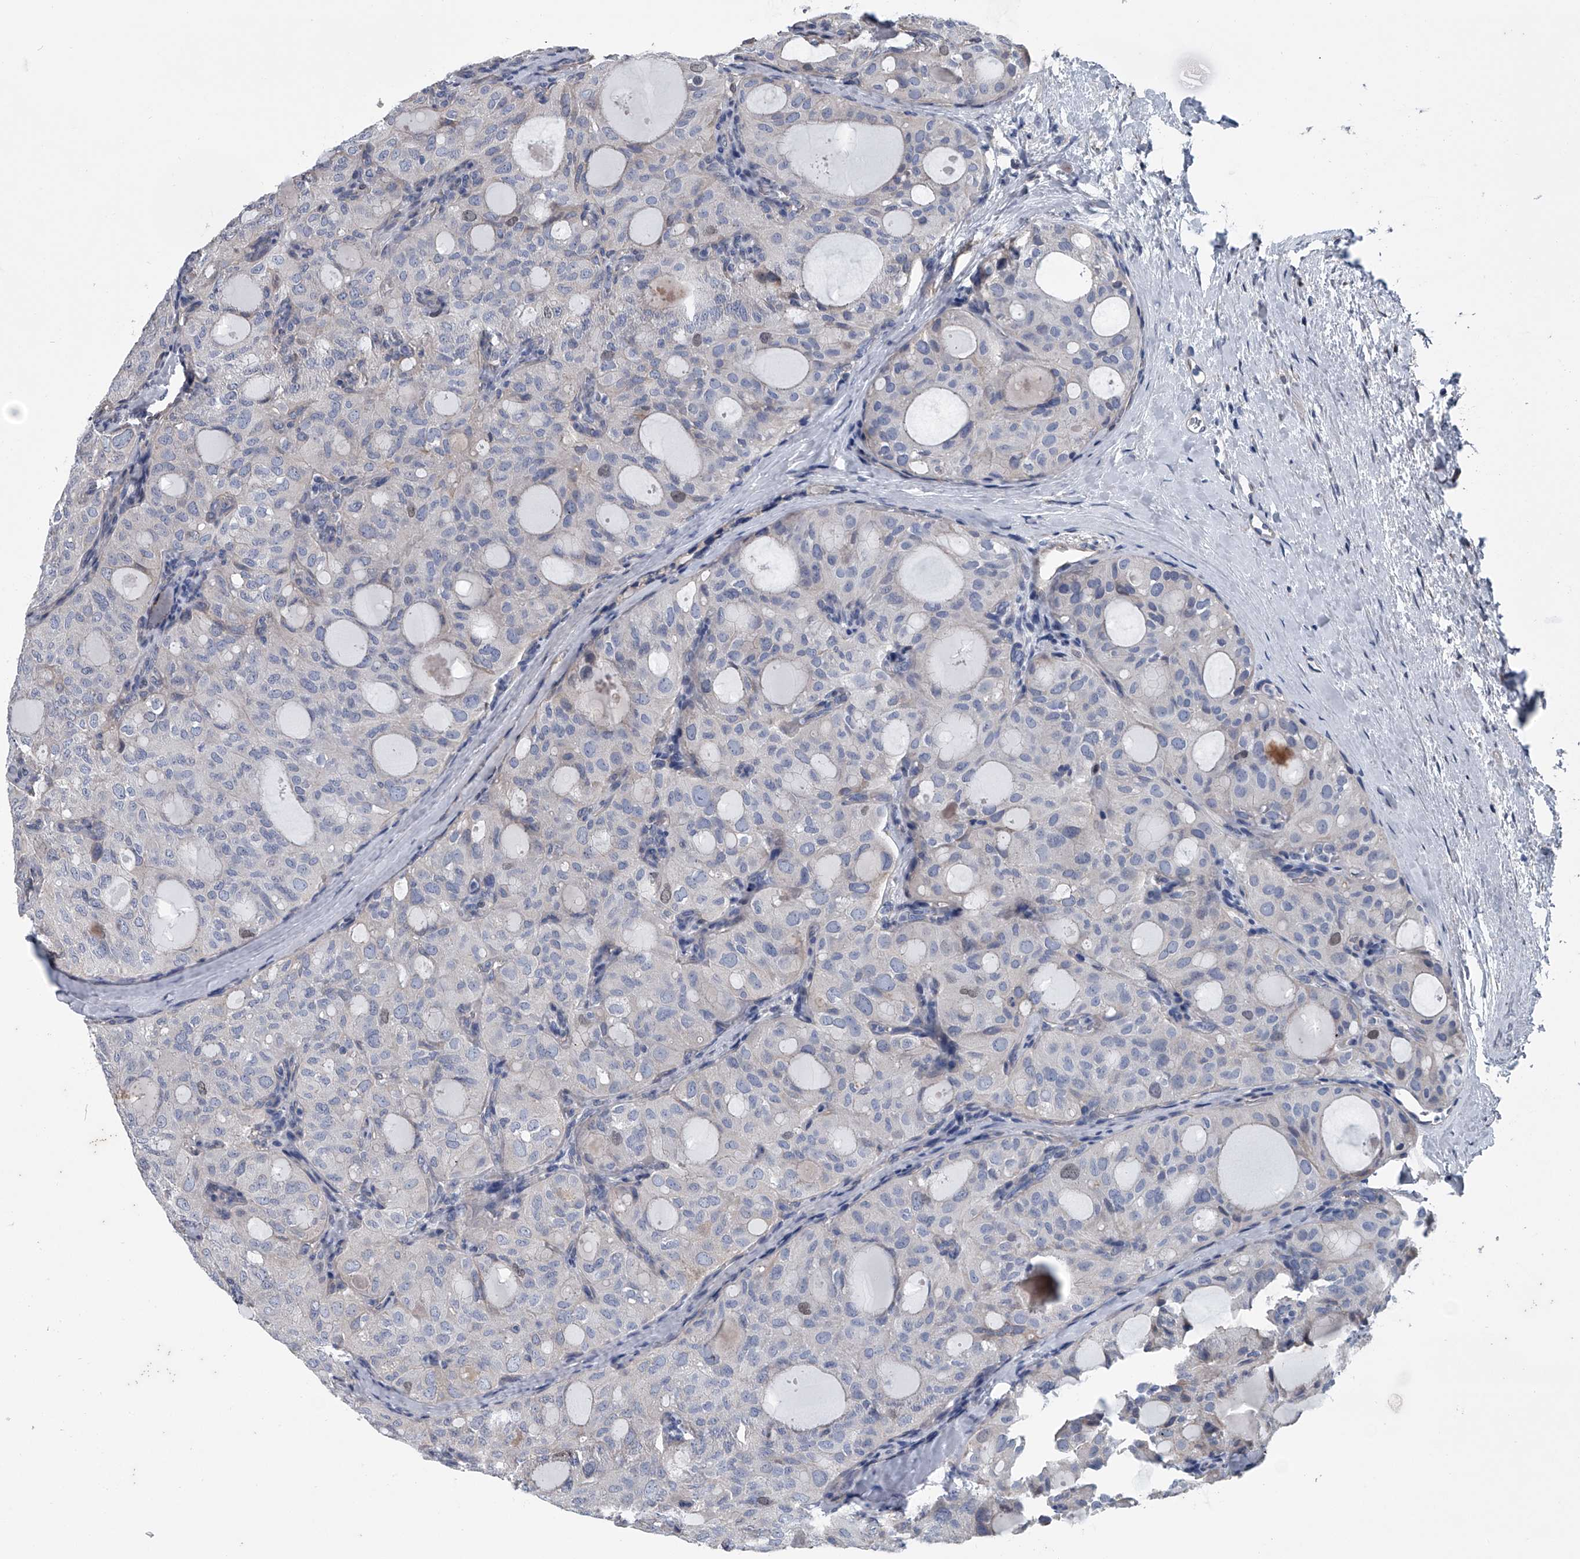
{"staining": {"intensity": "negative", "quantity": "none", "location": "none"}, "tissue": "thyroid cancer", "cell_type": "Tumor cells", "image_type": "cancer", "snomed": [{"axis": "morphology", "description": "Follicular adenoma carcinoma, NOS"}, {"axis": "topography", "description": "Thyroid gland"}], "caption": "Protein analysis of thyroid cancer reveals no significant positivity in tumor cells.", "gene": "ABCG1", "patient": {"sex": "male", "age": 75}}